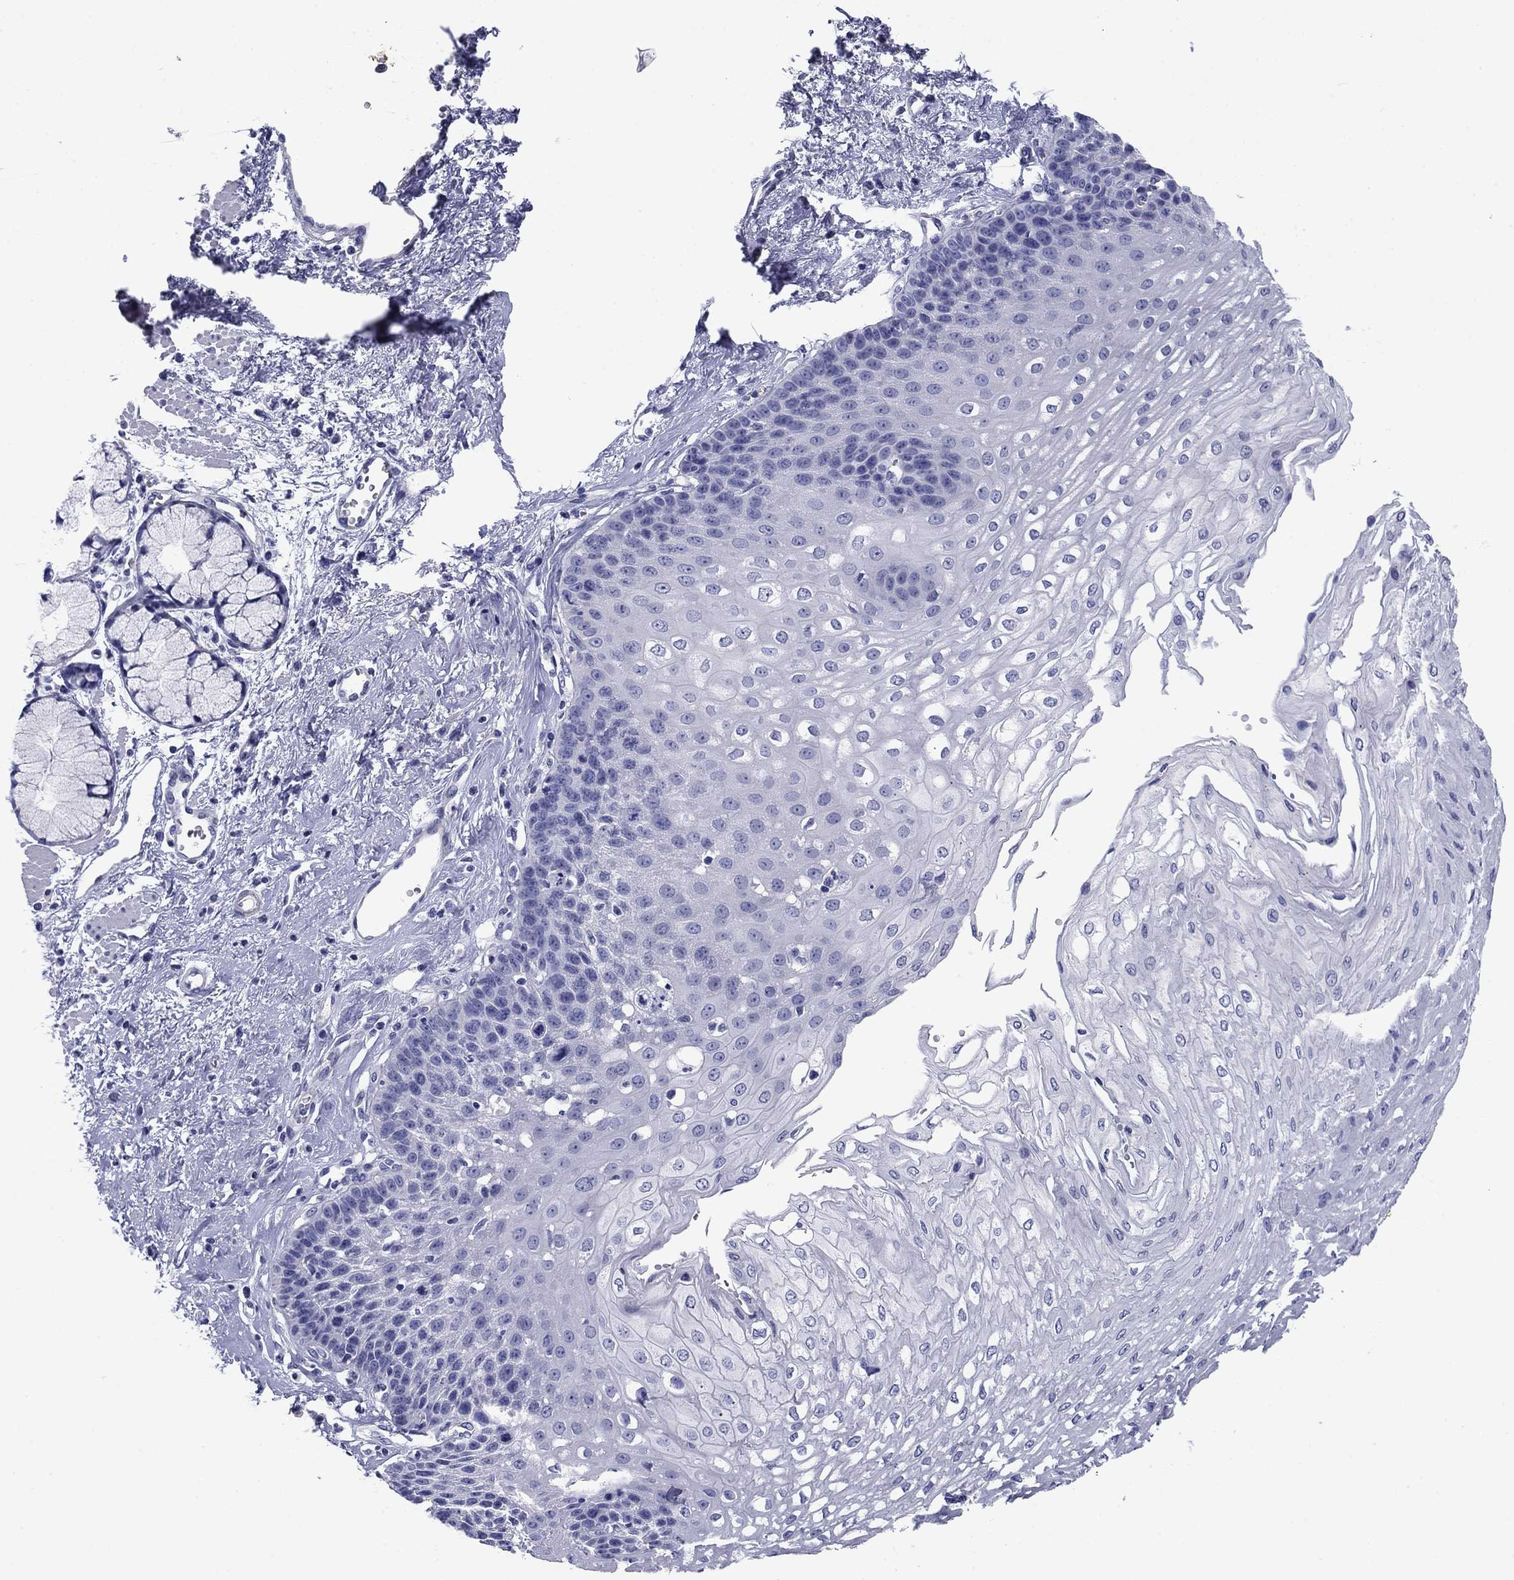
{"staining": {"intensity": "negative", "quantity": "none", "location": "none"}, "tissue": "esophagus", "cell_type": "Squamous epithelial cells", "image_type": "normal", "snomed": [{"axis": "morphology", "description": "Normal tissue, NOS"}, {"axis": "topography", "description": "Esophagus"}], "caption": "Immunohistochemistry micrograph of normal esophagus stained for a protein (brown), which exhibits no staining in squamous epithelial cells.", "gene": "PRKCG", "patient": {"sex": "female", "age": 62}}